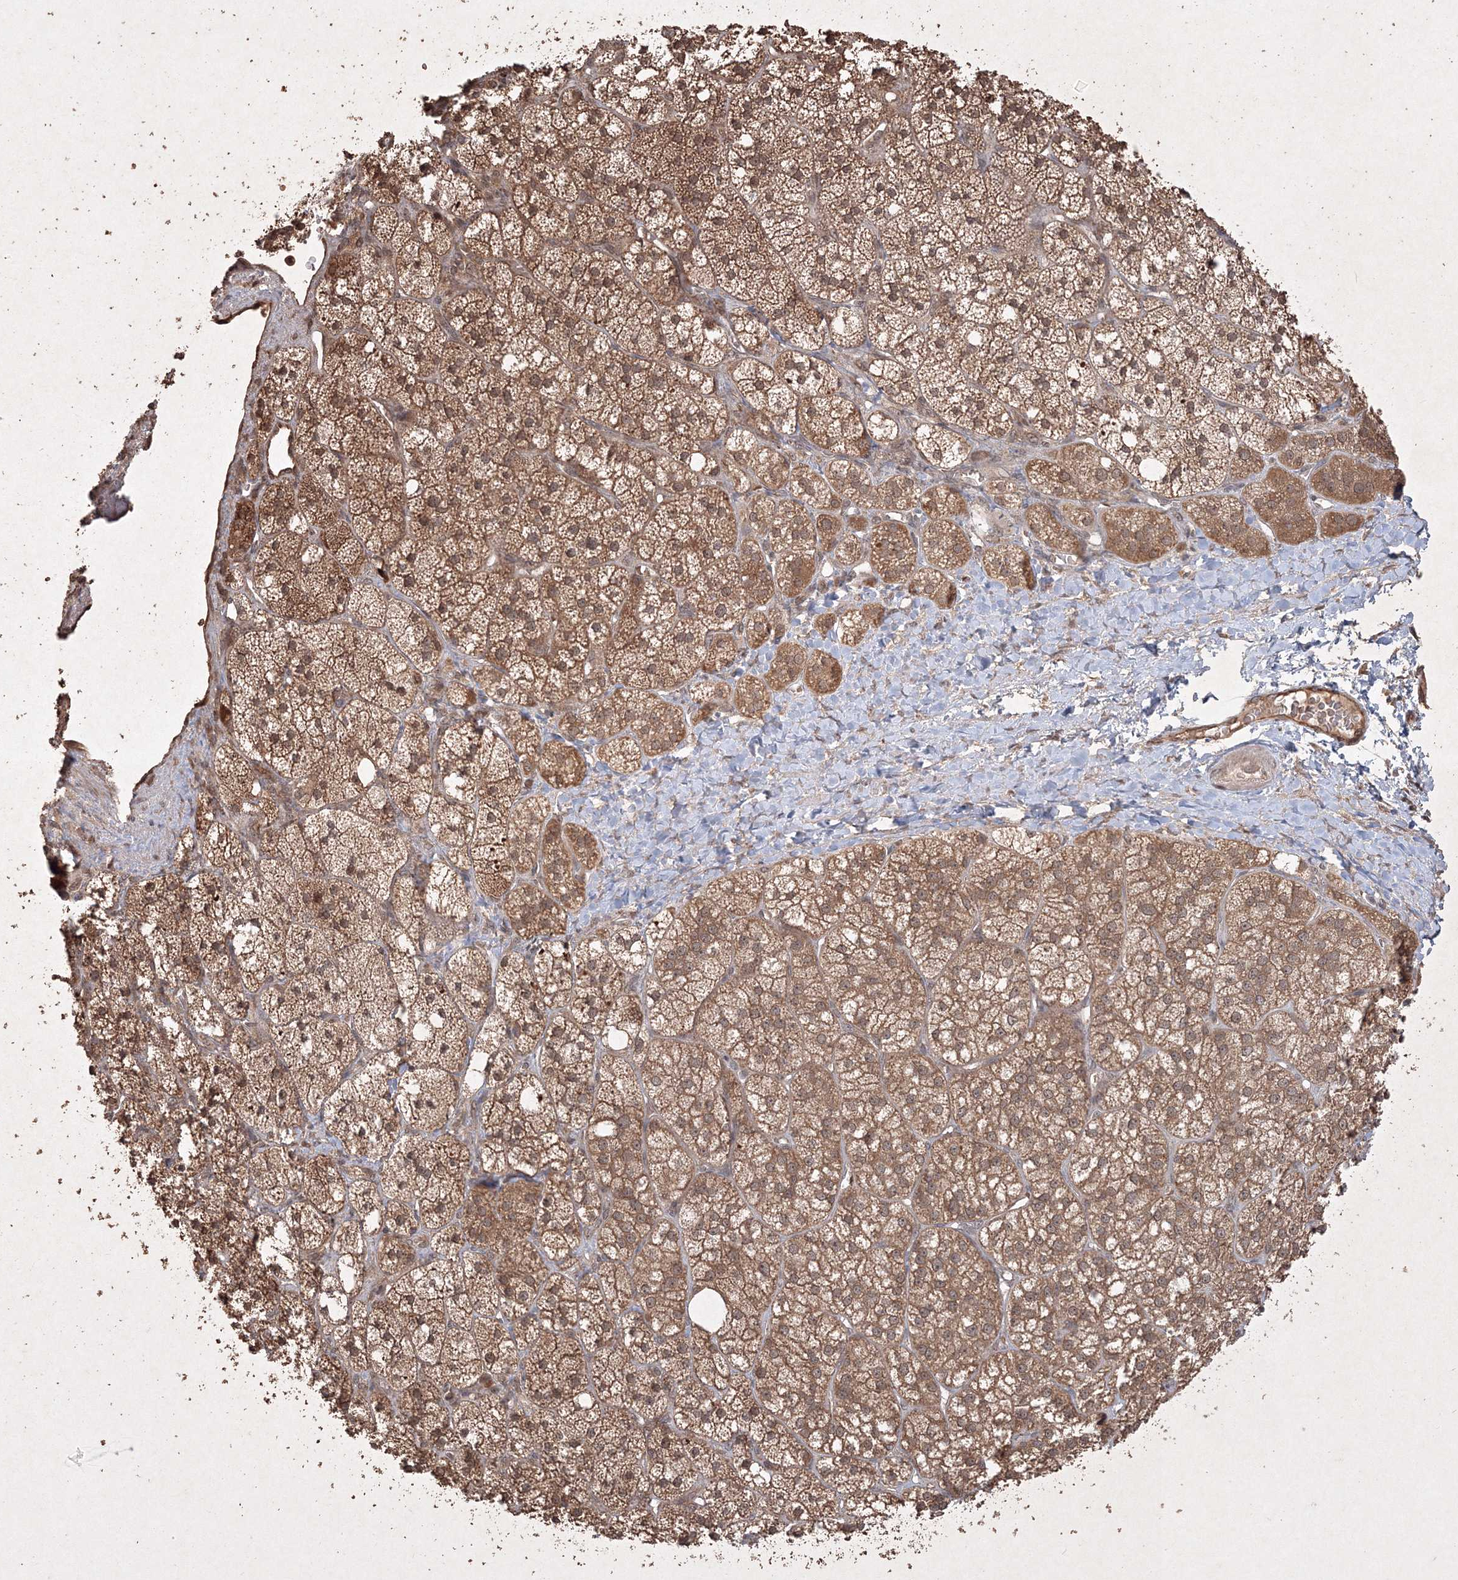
{"staining": {"intensity": "moderate", "quantity": ">75%", "location": "cytoplasmic/membranous"}, "tissue": "adrenal gland", "cell_type": "Glandular cells", "image_type": "normal", "snomed": [{"axis": "morphology", "description": "Normal tissue, NOS"}, {"axis": "topography", "description": "Adrenal gland"}], "caption": "Glandular cells reveal moderate cytoplasmic/membranous positivity in about >75% of cells in benign adrenal gland. The protein of interest is stained brown, and the nuclei are stained in blue (DAB IHC with brightfield microscopy, high magnification).", "gene": "PELI3", "patient": {"sex": "male", "age": 61}}